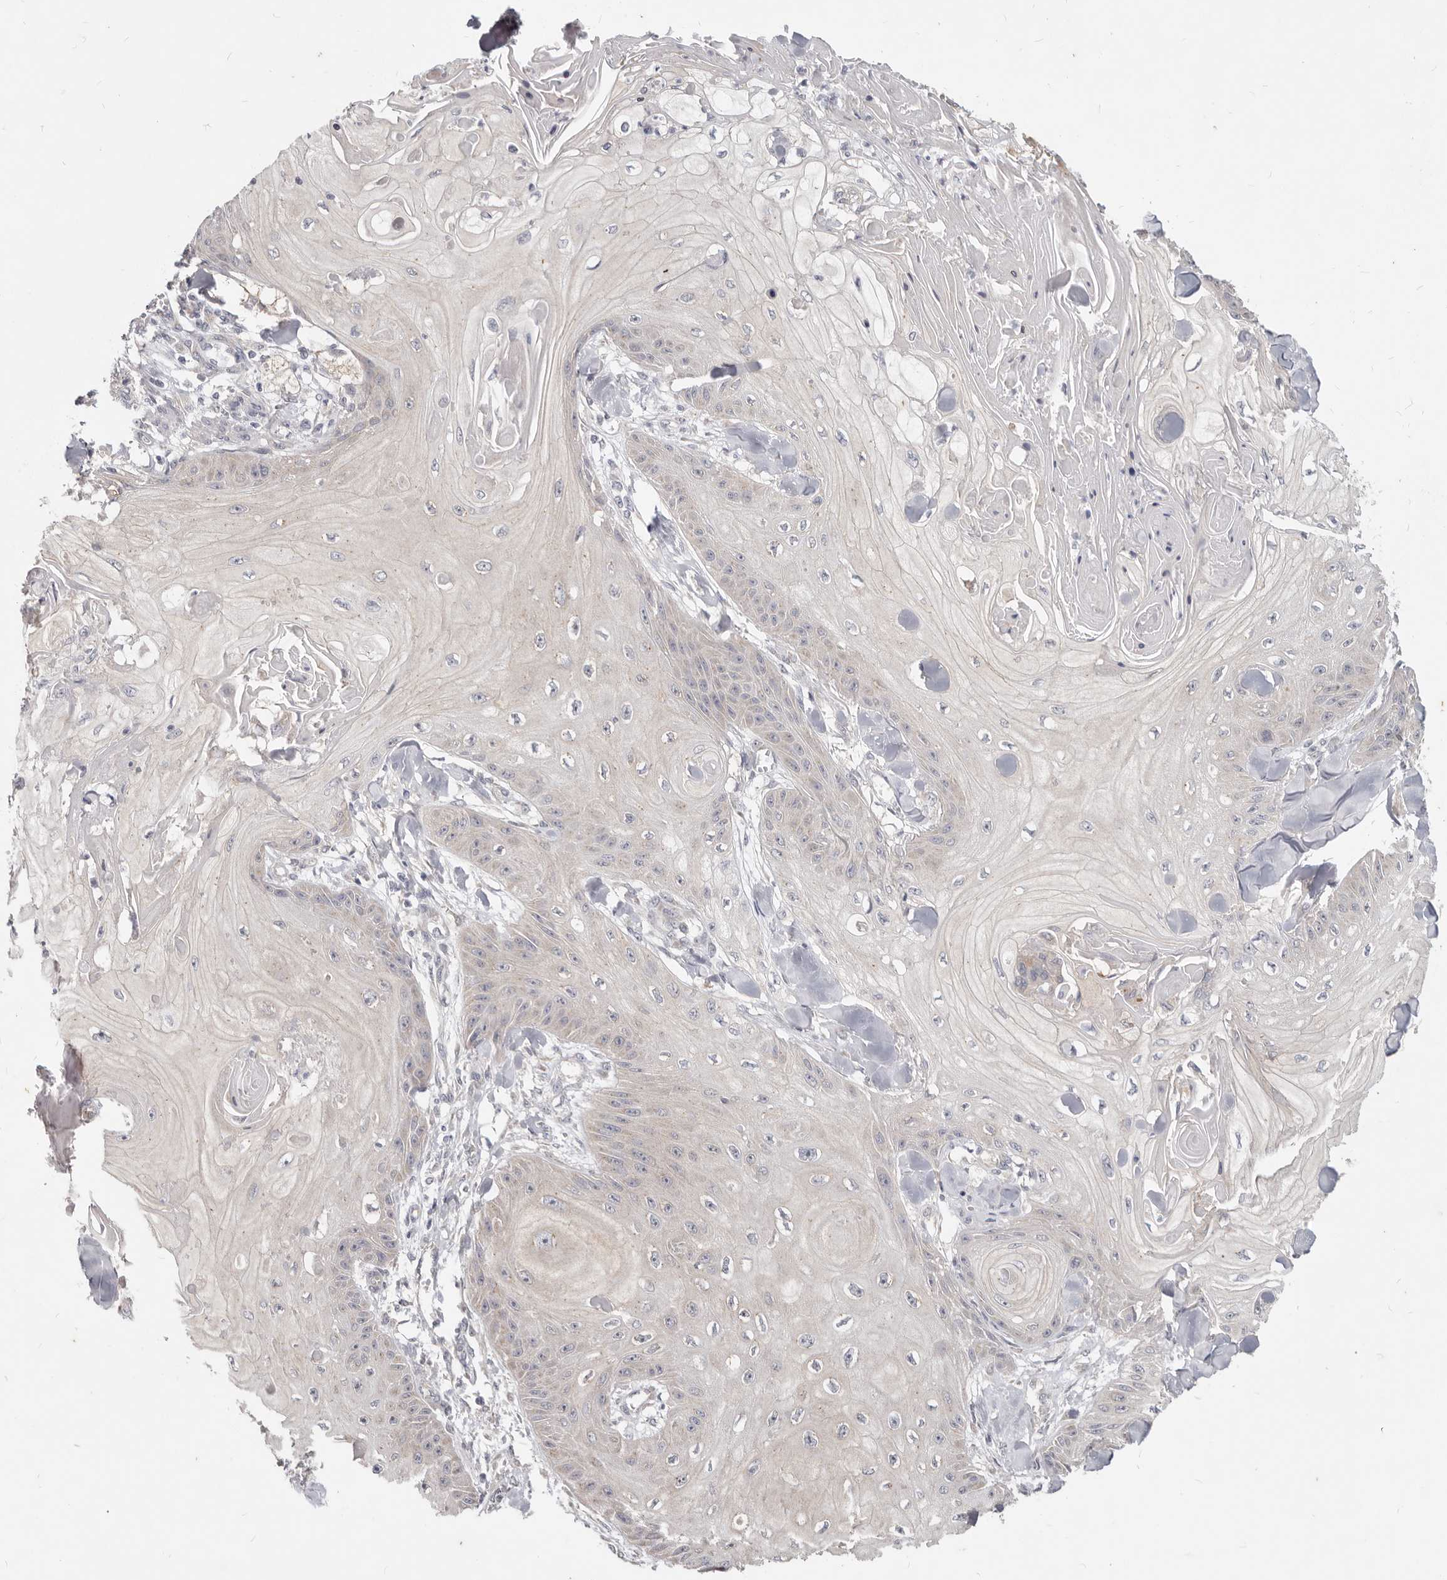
{"staining": {"intensity": "negative", "quantity": "none", "location": "none"}, "tissue": "skin cancer", "cell_type": "Tumor cells", "image_type": "cancer", "snomed": [{"axis": "morphology", "description": "Squamous cell carcinoma, NOS"}, {"axis": "topography", "description": "Skin"}], "caption": "Skin squamous cell carcinoma was stained to show a protein in brown. There is no significant expression in tumor cells.", "gene": "WDR77", "patient": {"sex": "male", "age": 74}}